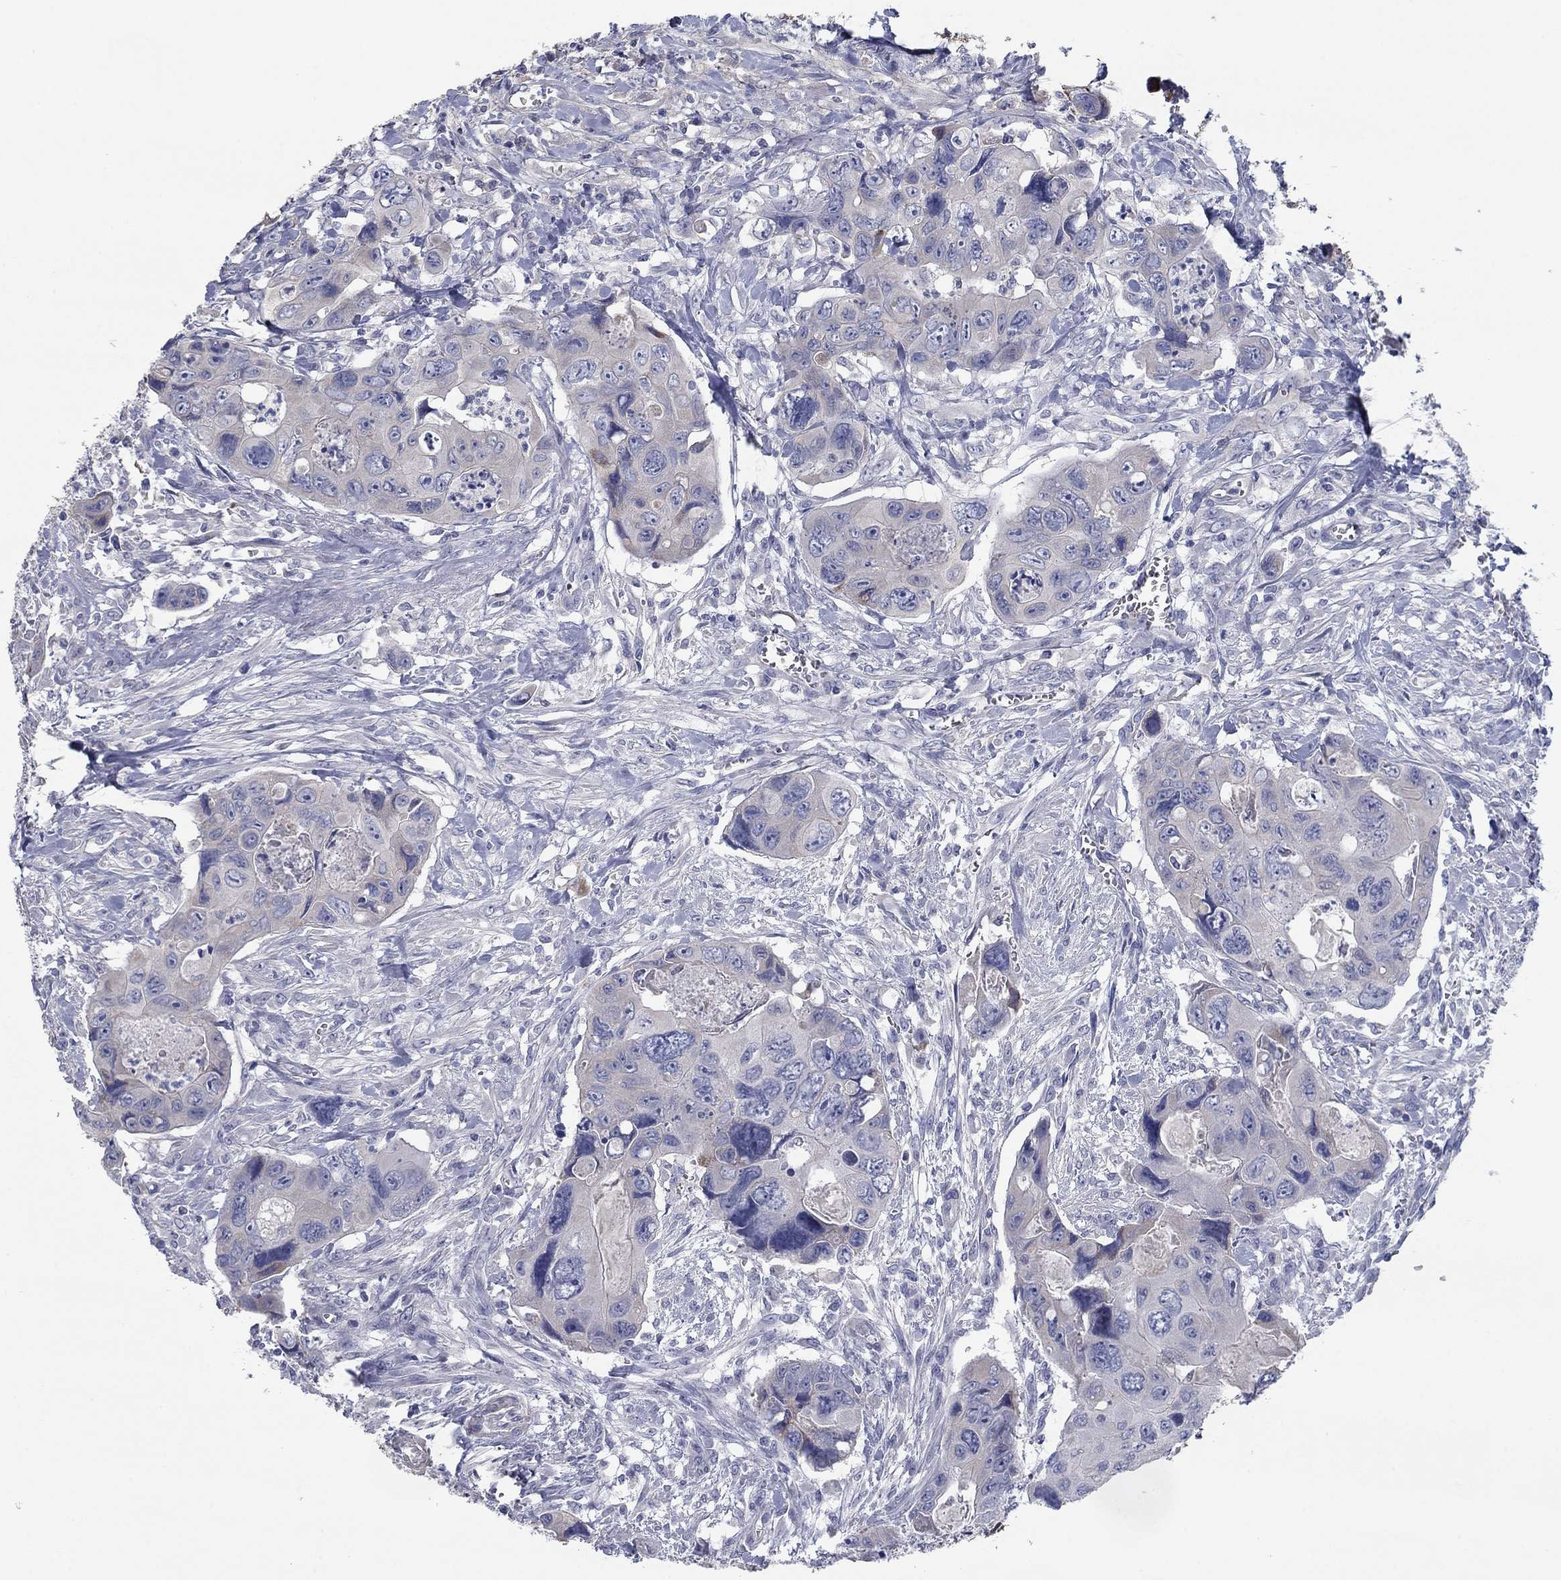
{"staining": {"intensity": "negative", "quantity": "none", "location": "none"}, "tissue": "colorectal cancer", "cell_type": "Tumor cells", "image_type": "cancer", "snomed": [{"axis": "morphology", "description": "Adenocarcinoma, NOS"}, {"axis": "topography", "description": "Rectum"}], "caption": "This is a micrograph of immunohistochemistry (IHC) staining of colorectal cancer, which shows no staining in tumor cells.", "gene": "APOC3", "patient": {"sex": "male", "age": 62}}